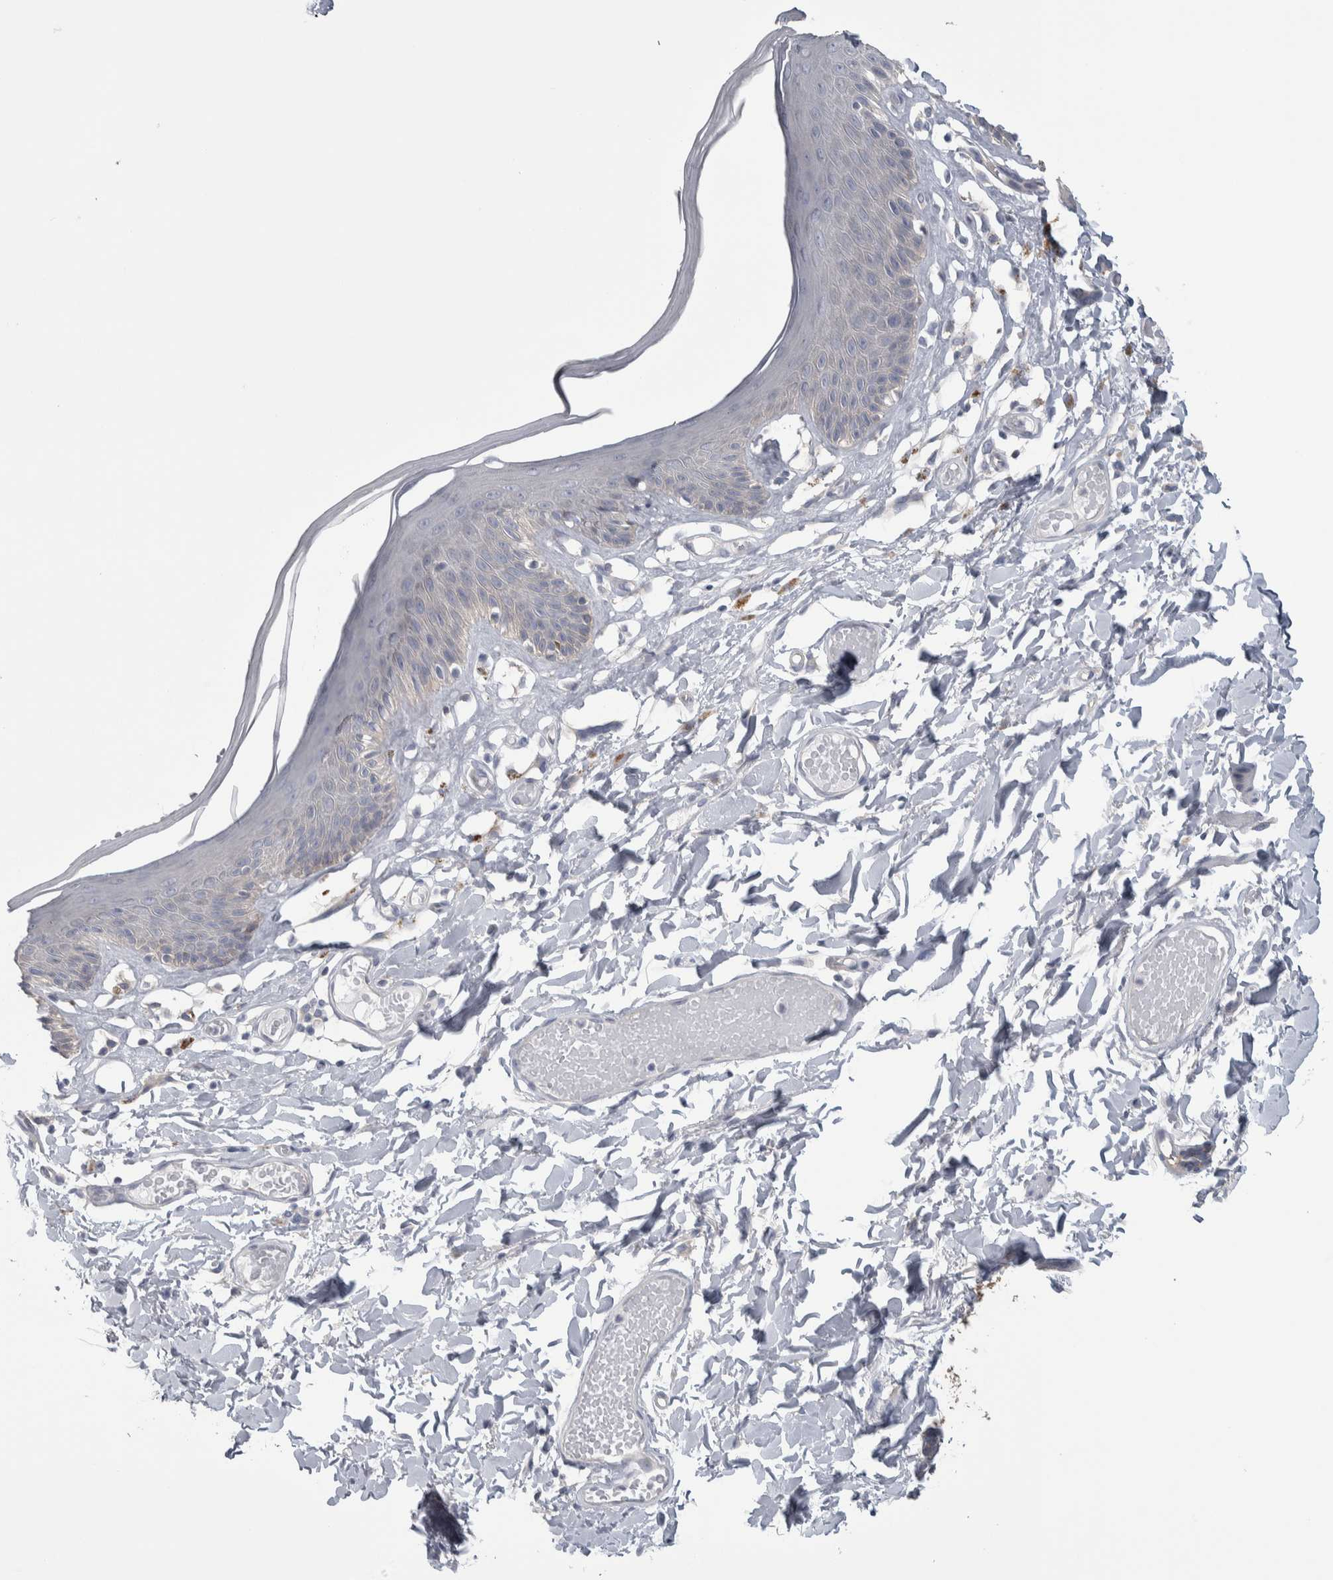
{"staining": {"intensity": "weak", "quantity": "<25%", "location": "cytoplasmic/membranous"}, "tissue": "skin", "cell_type": "Epidermal cells", "image_type": "normal", "snomed": [{"axis": "morphology", "description": "Normal tissue, NOS"}, {"axis": "topography", "description": "Vulva"}], "caption": "Immunohistochemical staining of benign skin shows no significant expression in epidermal cells. The staining is performed using DAB (3,3'-diaminobenzidine) brown chromogen with nuclei counter-stained in using hematoxylin.", "gene": "GPHN", "patient": {"sex": "female", "age": 73}}